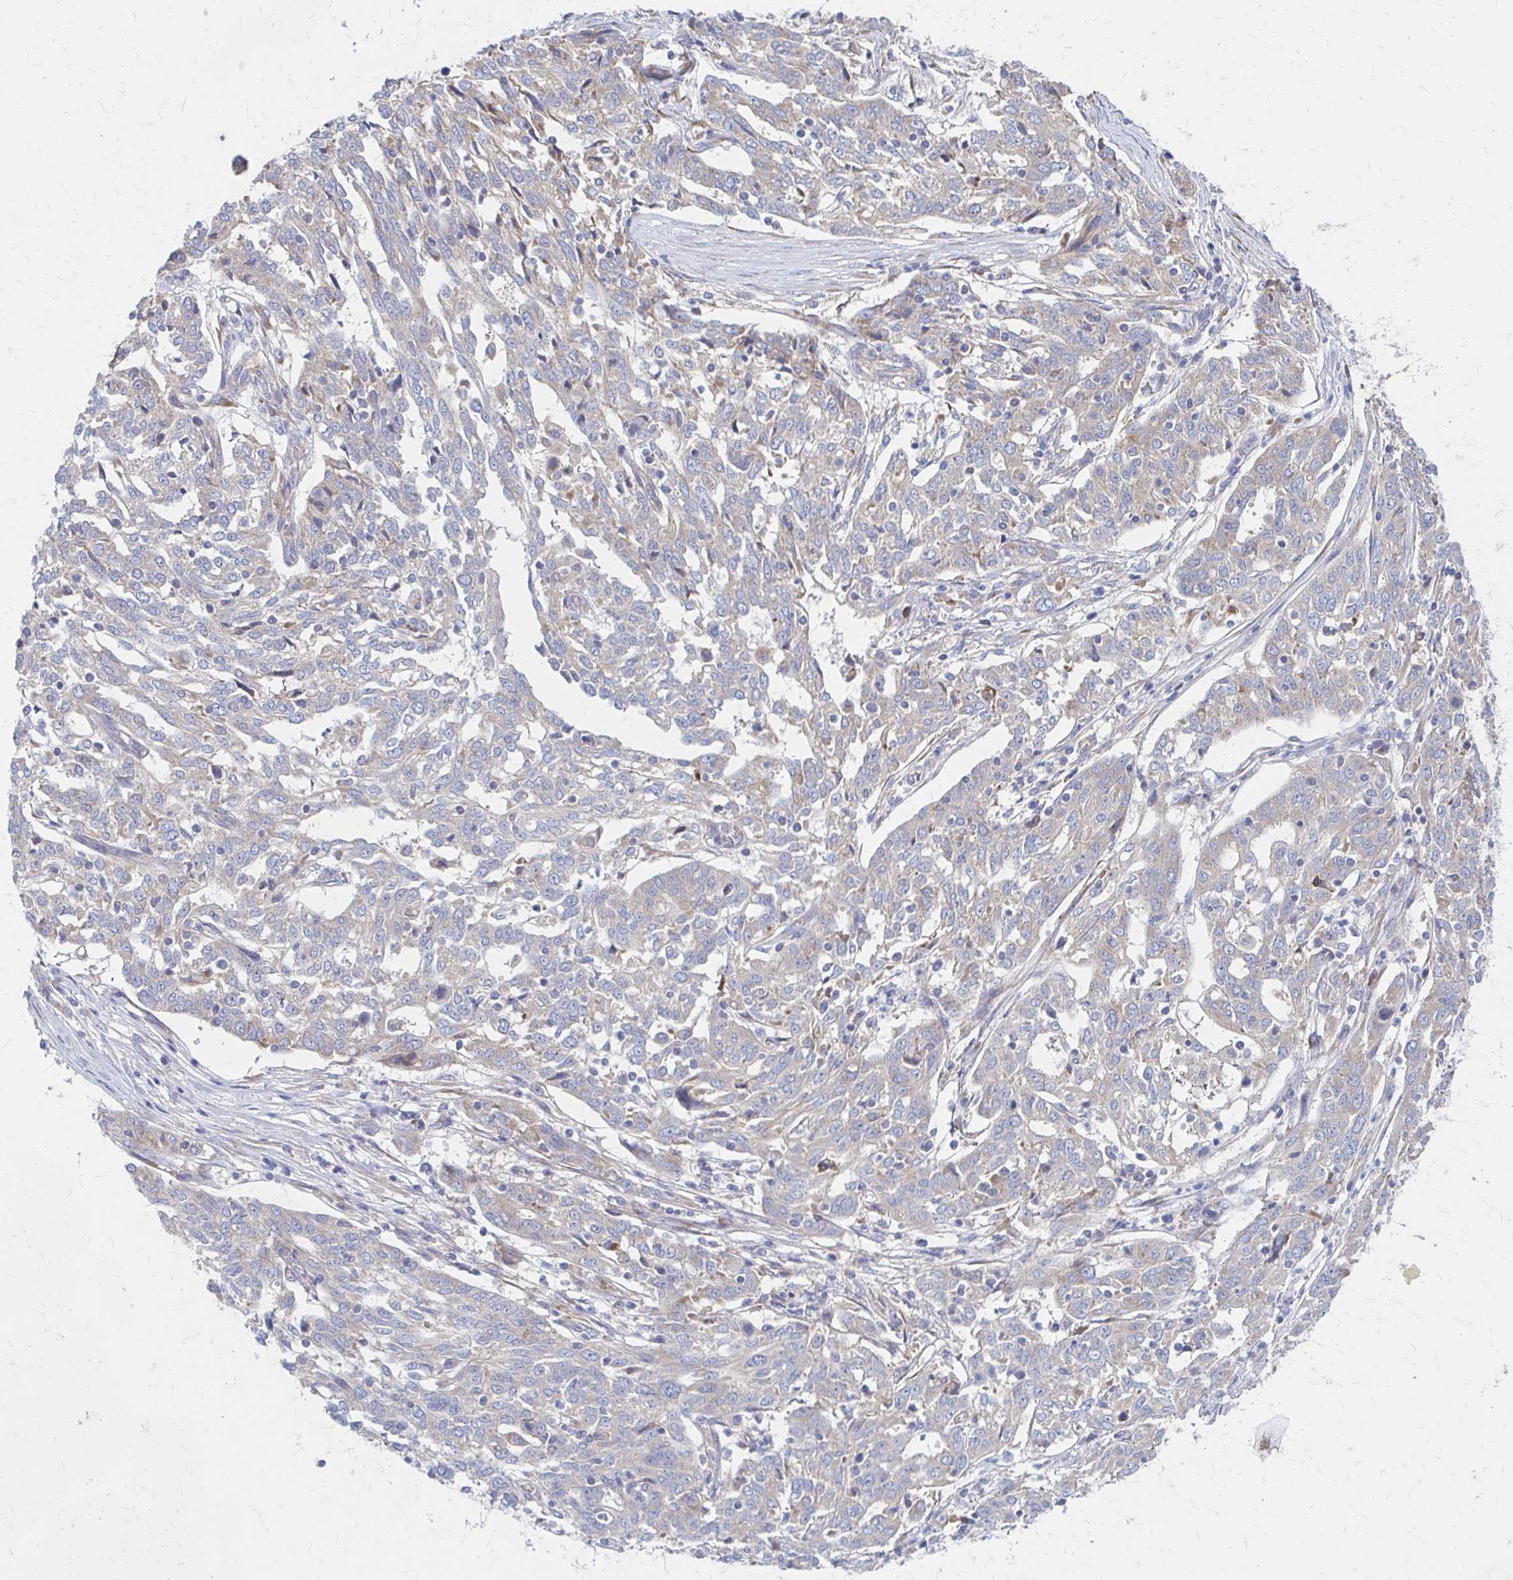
{"staining": {"intensity": "weak", "quantity": "<25%", "location": "cytoplasmic/membranous"}, "tissue": "ovarian cancer", "cell_type": "Tumor cells", "image_type": "cancer", "snomed": [{"axis": "morphology", "description": "Cystadenocarcinoma, serous, NOS"}, {"axis": "topography", "description": "Ovary"}], "caption": "Tumor cells show no significant protein positivity in serous cystadenocarcinoma (ovarian). (Brightfield microscopy of DAB (3,3'-diaminobenzidine) immunohistochemistry at high magnification).", "gene": "RPL27A", "patient": {"sex": "female", "age": 67}}